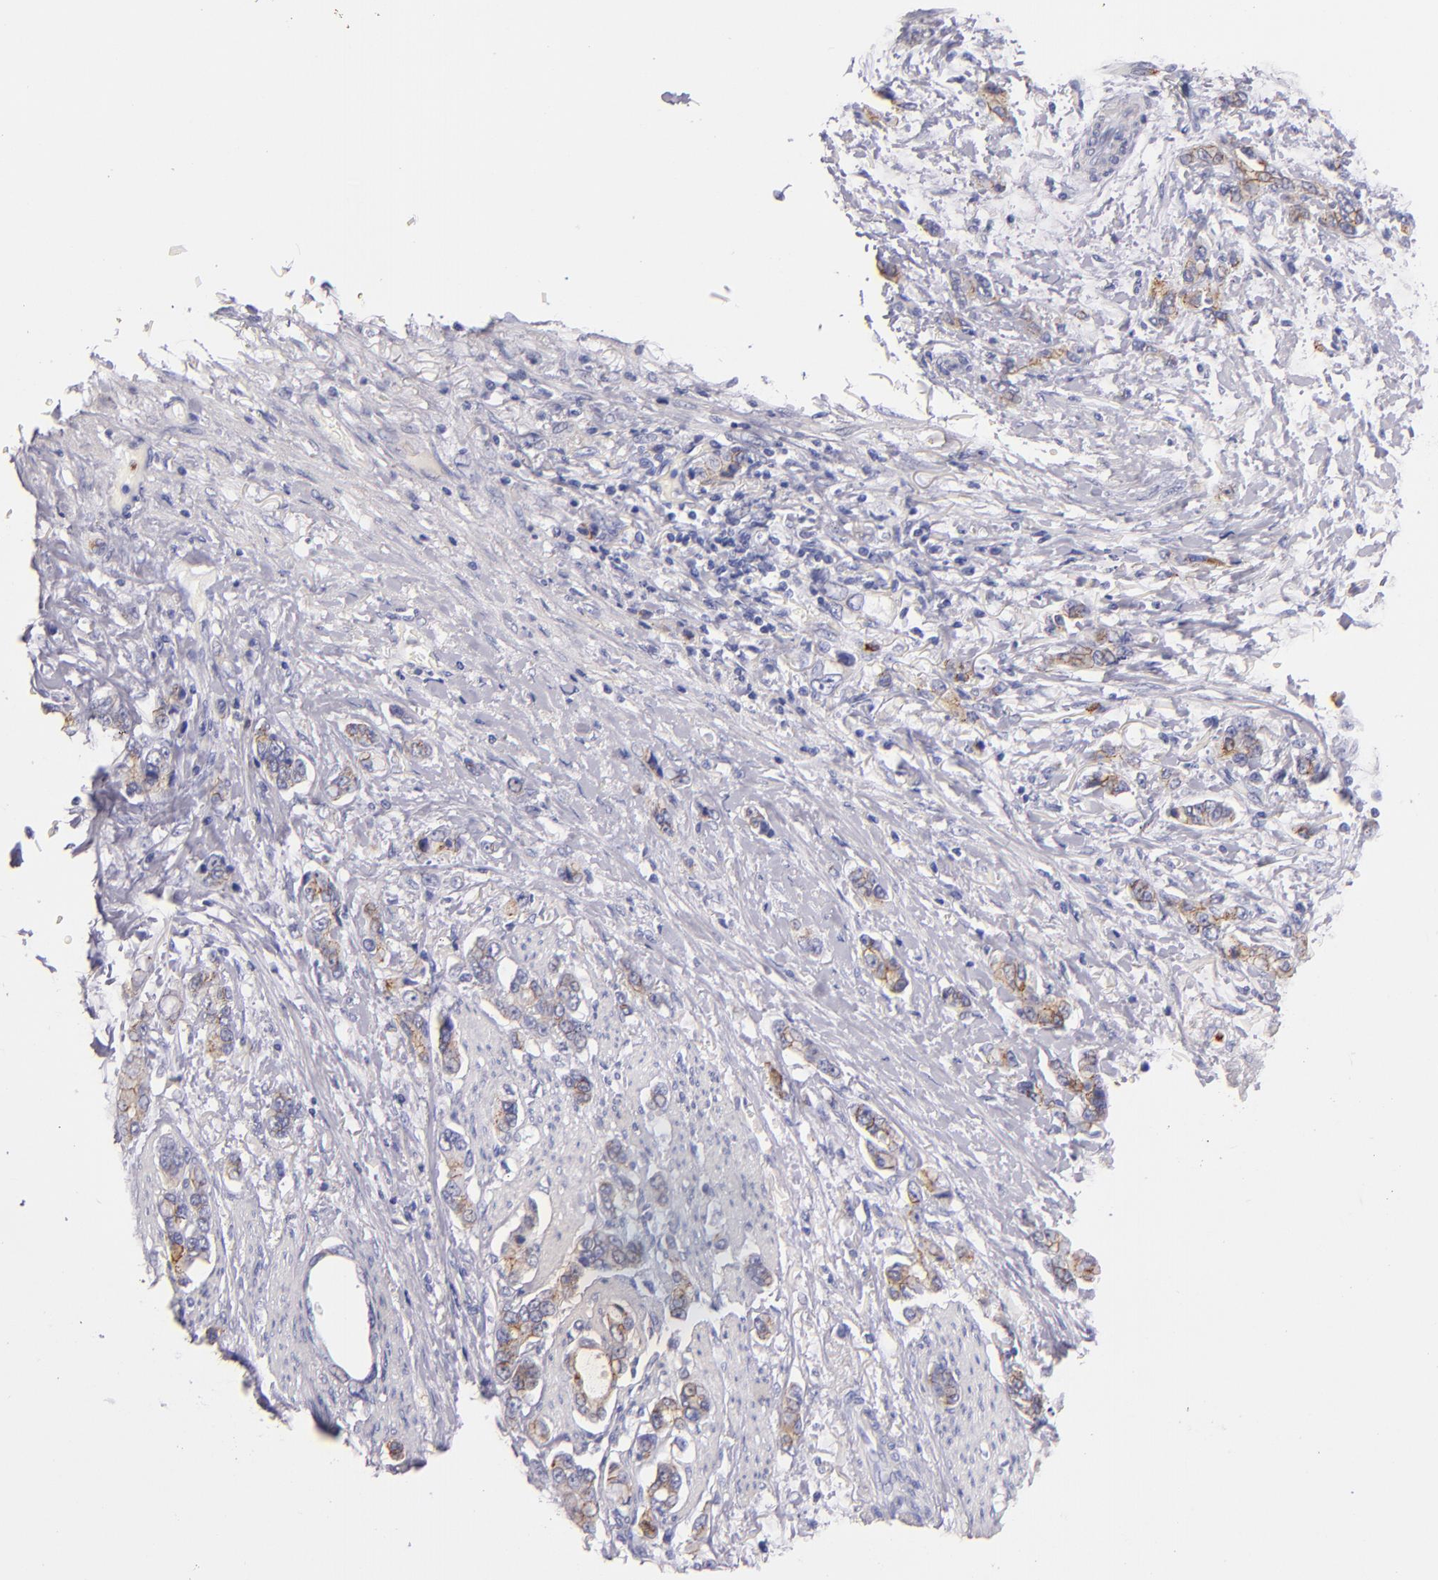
{"staining": {"intensity": "moderate", "quantity": "25%-75%", "location": "cytoplasmic/membranous"}, "tissue": "stomach cancer", "cell_type": "Tumor cells", "image_type": "cancer", "snomed": [{"axis": "morphology", "description": "Adenocarcinoma, NOS"}, {"axis": "topography", "description": "Stomach"}], "caption": "There is medium levels of moderate cytoplasmic/membranous positivity in tumor cells of stomach adenocarcinoma, as demonstrated by immunohistochemical staining (brown color).", "gene": "CDH3", "patient": {"sex": "male", "age": 78}}